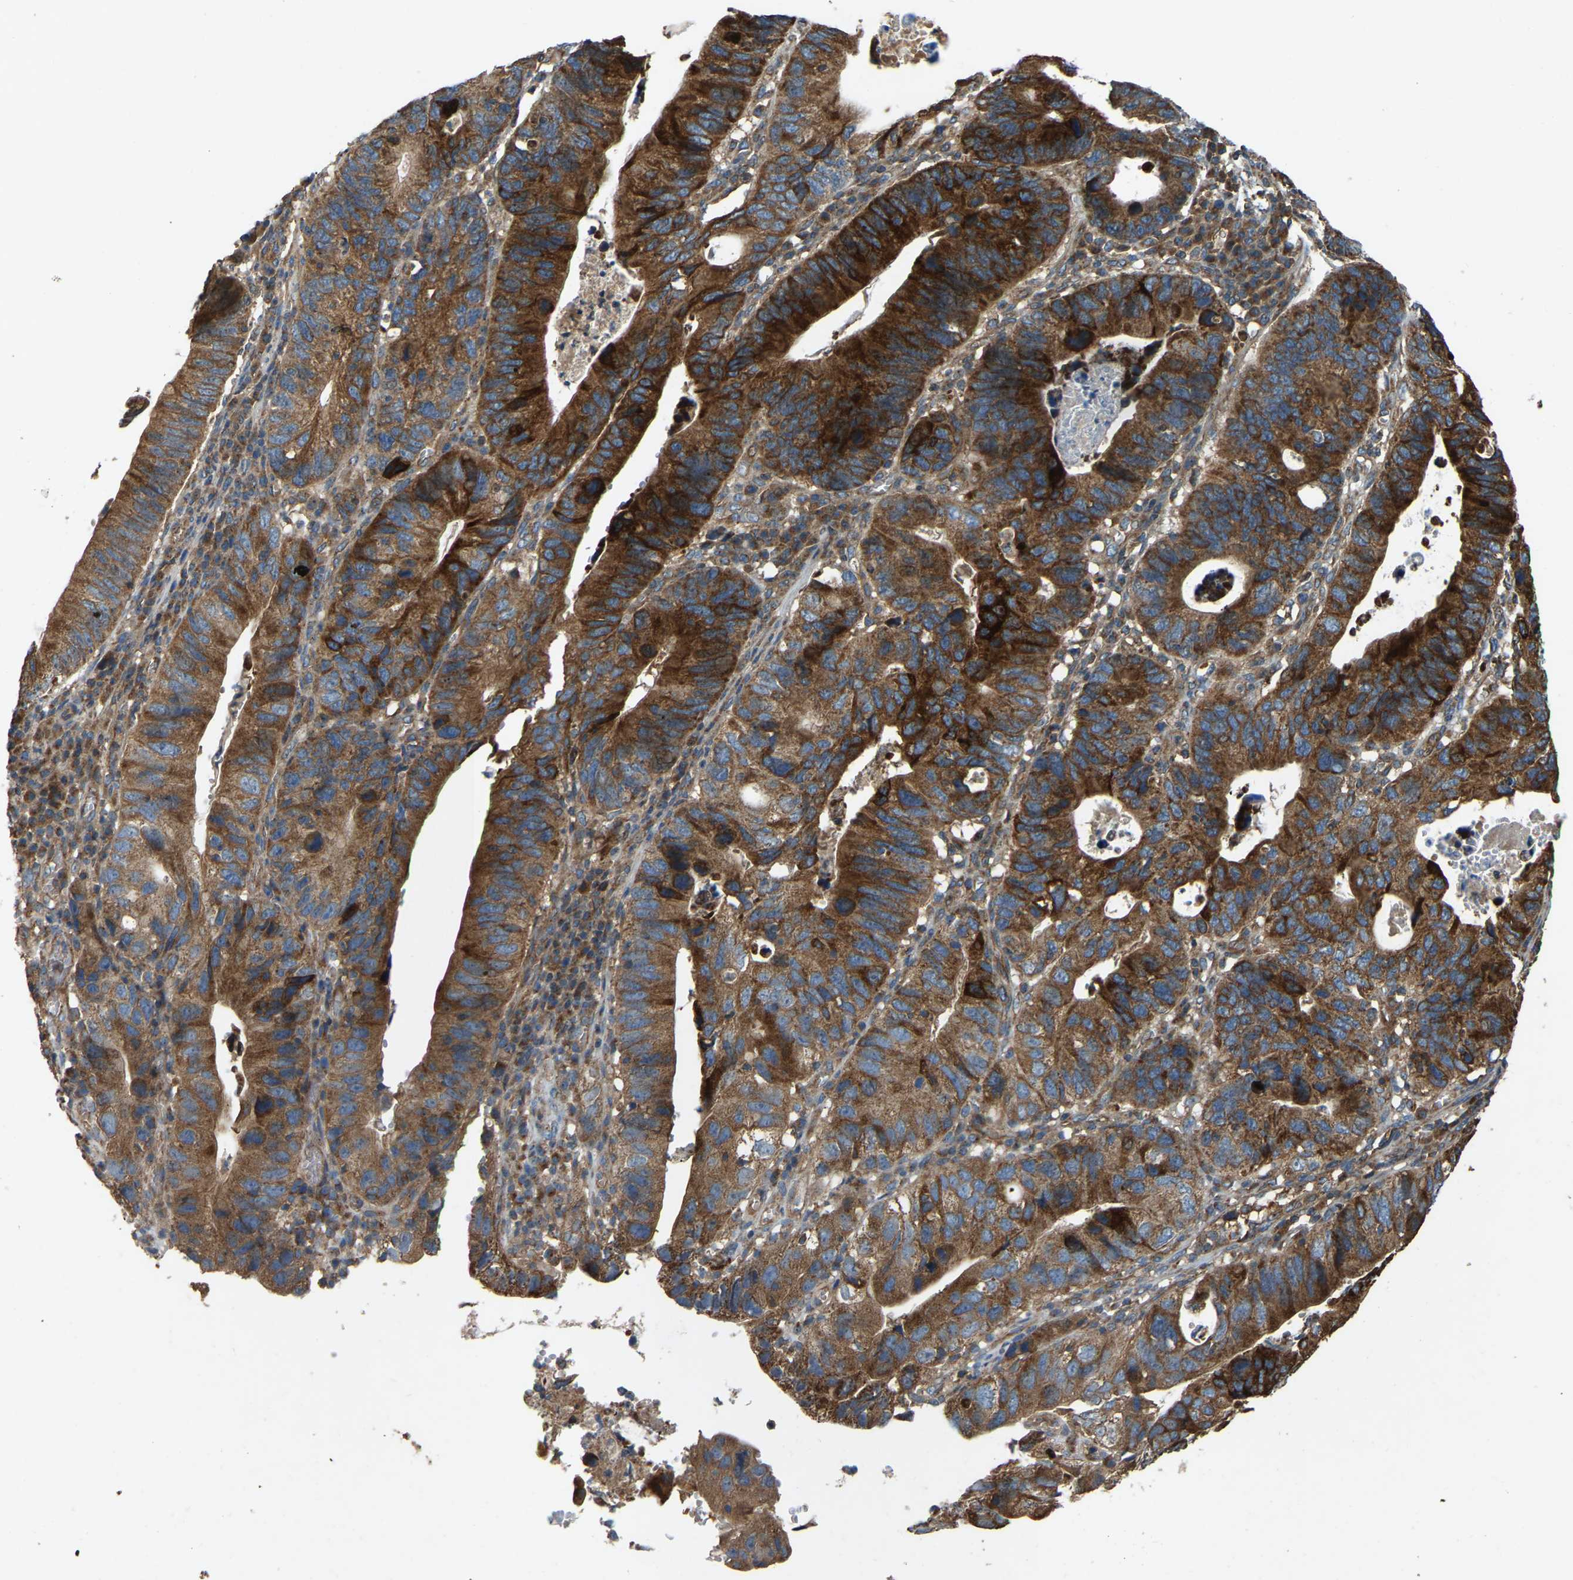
{"staining": {"intensity": "strong", "quantity": ">75%", "location": "cytoplasmic/membranous"}, "tissue": "stomach cancer", "cell_type": "Tumor cells", "image_type": "cancer", "snomed": [{"axis": "morphology", "description": "Adenocarcinoma, NOS"}, {"axis": "topography", "description": "Stomach"}], "caption": "Human adenocarcinoma (stomach) stained for a protein (brown) demonstrates strong cytoplasmic/membranous positive staining in approximately >75% of tumor cells.", "gene": "SAMD9L", "patient": {"sex": "male", "age": 59}}